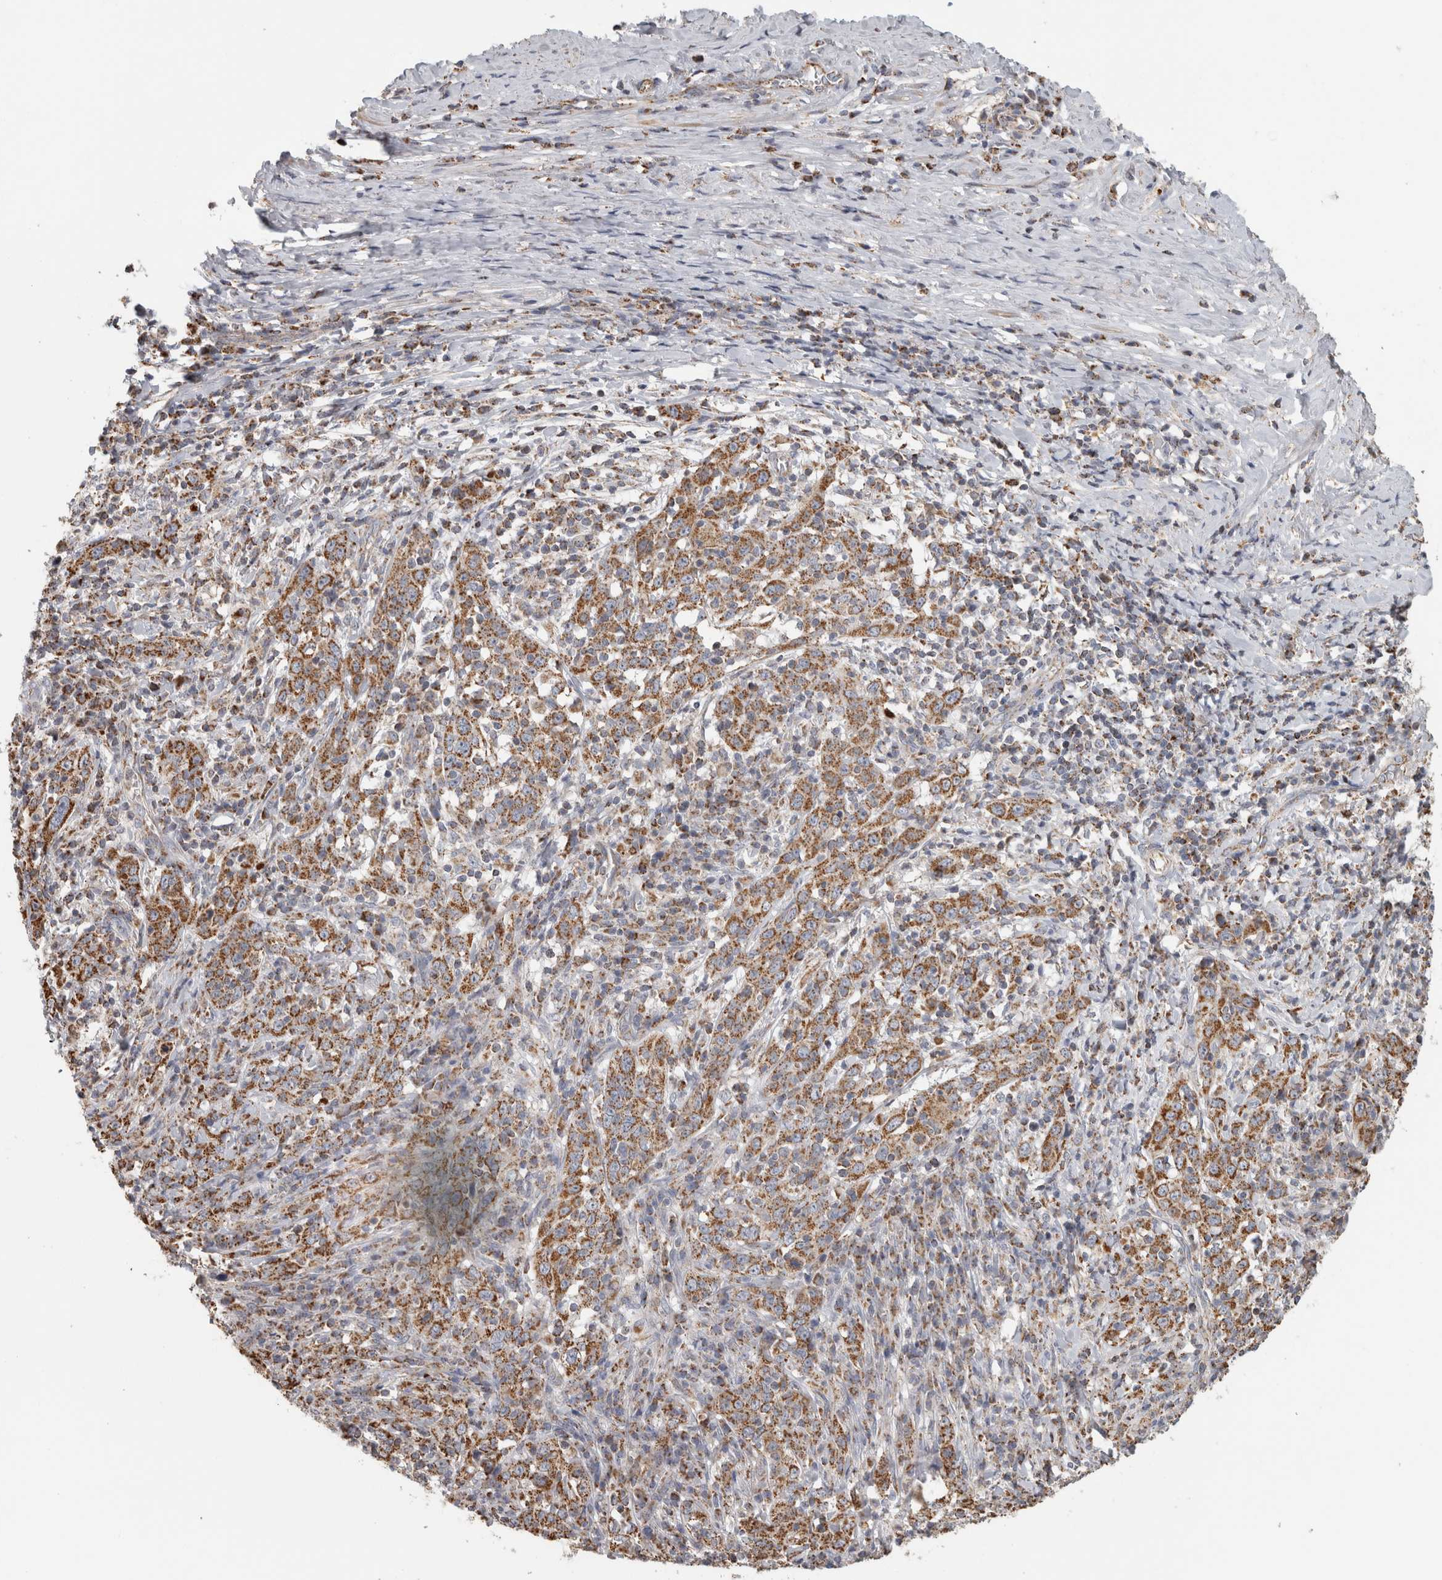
{"staining": {"intensity": "moderate", "quantity": ">75%", "location": "cytoplasmic/membranous"}, "tissue": "cervical cancer", "cell_type": "Tumor cells", "image_type": "cancer", "snomed": [{"axis": "morphology", "description": "Squamous cell carcinoma, NOS"}, {"axis": "topography", "description": "Cervix"}], "caption": "Immunohistochemistry micrograph of human cervical cancer (squamous cell carcinoma) stained for a protein (brown), which shows medium levels of moderate cytoplasmic/membranous expression in approximately >75% of tumor cells.", "gene": "ST8SIA1", "patient": {"sex": "female", "age": 46}}